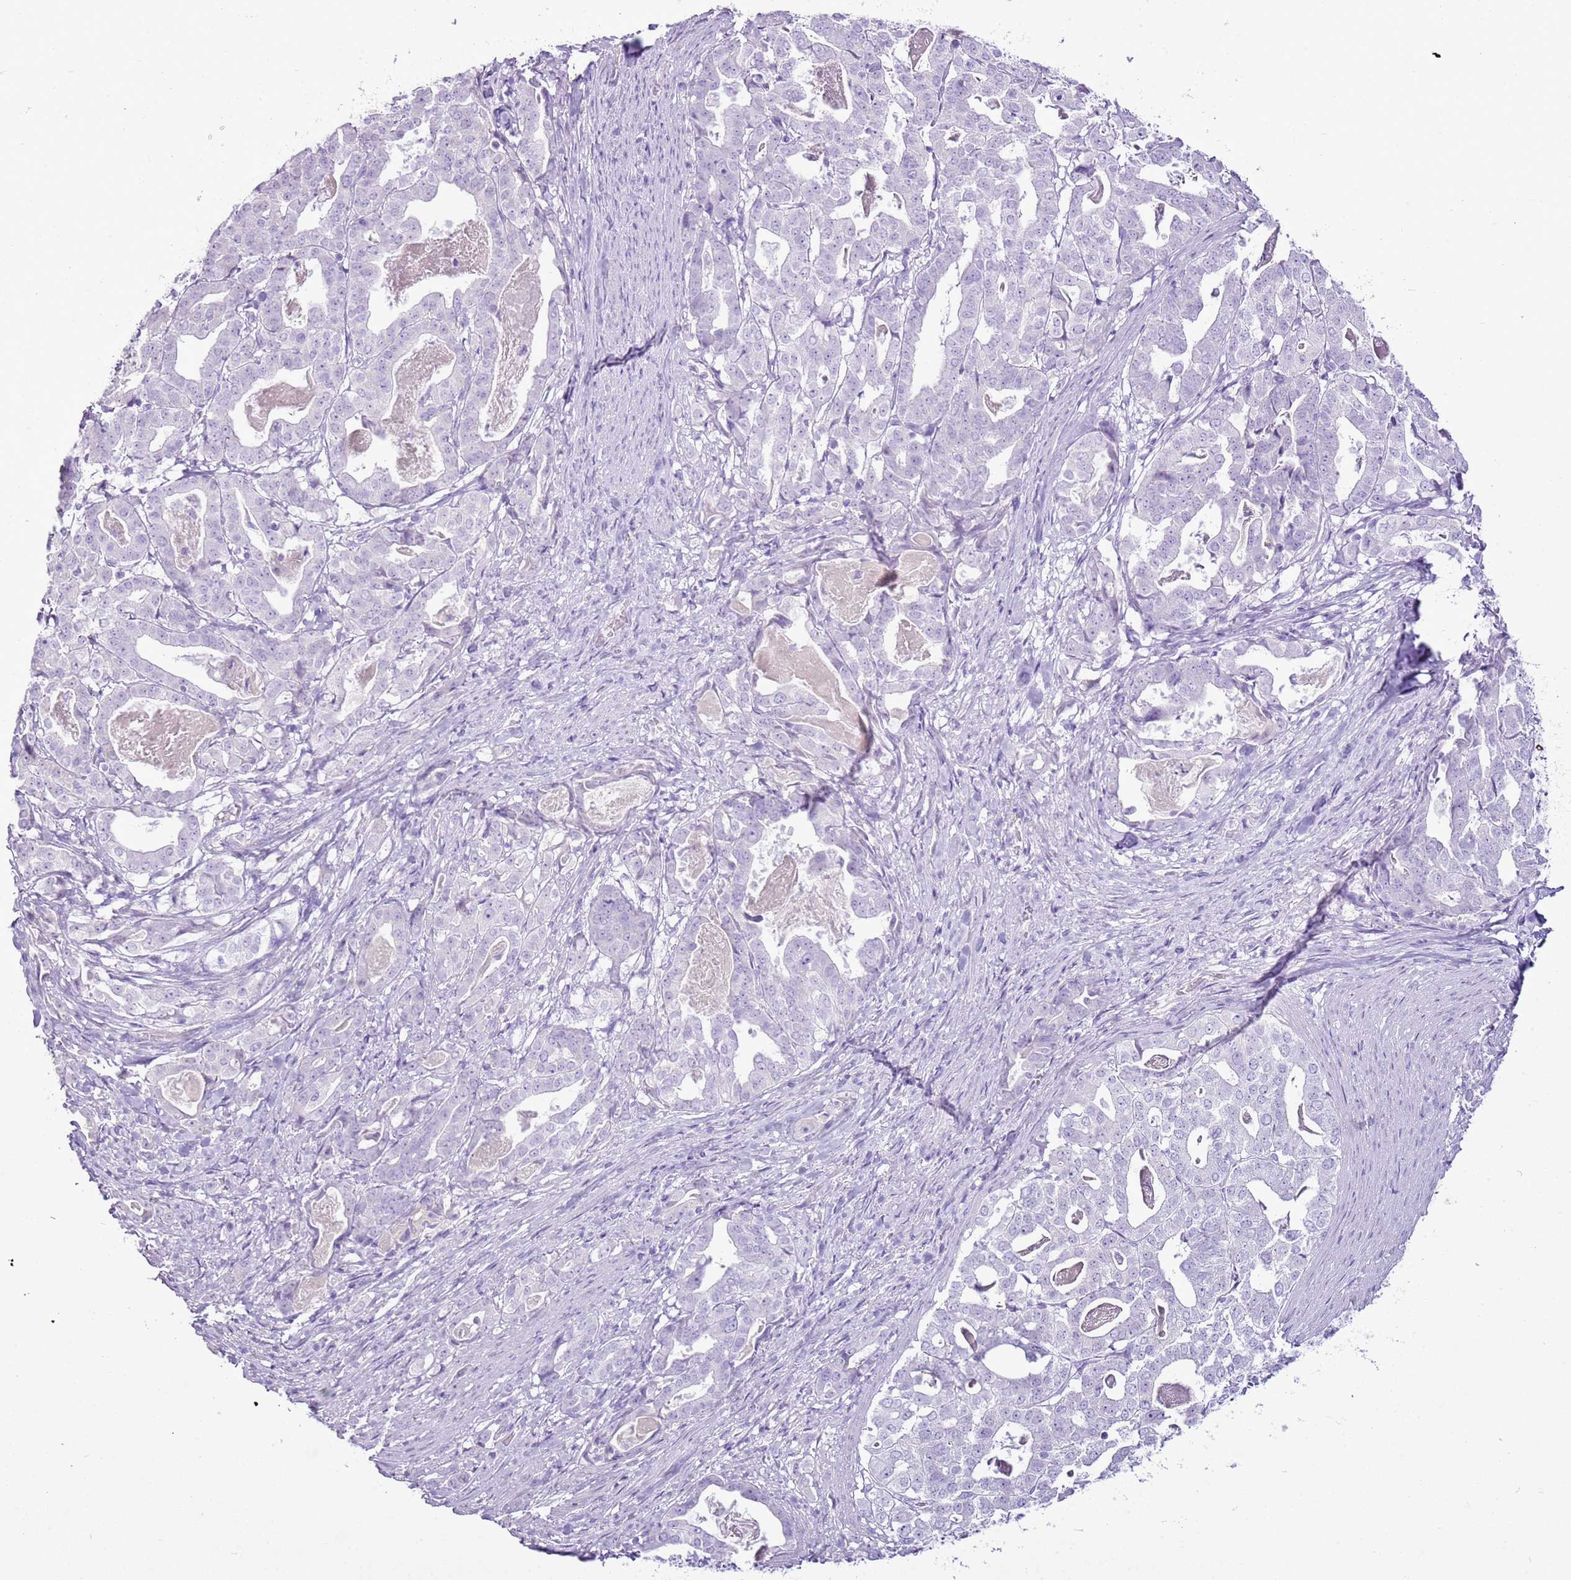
{"staining": {"intensity": "negative", "quantity": "none", "location": "none"}, "tissue": "stomach cancer", "cell_type": "Tumor cells", "image_type": "cancer", "snomed": [{"axis": "morphology", "description": "Adenocarcinoma, NOS"}, {"axis": "topography", "description": "Stomach"}], "caption": "A high-resolution image shows immunohistochemistry staining of stomach cancer, which exhibits no significant positivity in tumor cells.", "gene": "CNFN", "patient": {"sex": "male", "age": 48}}